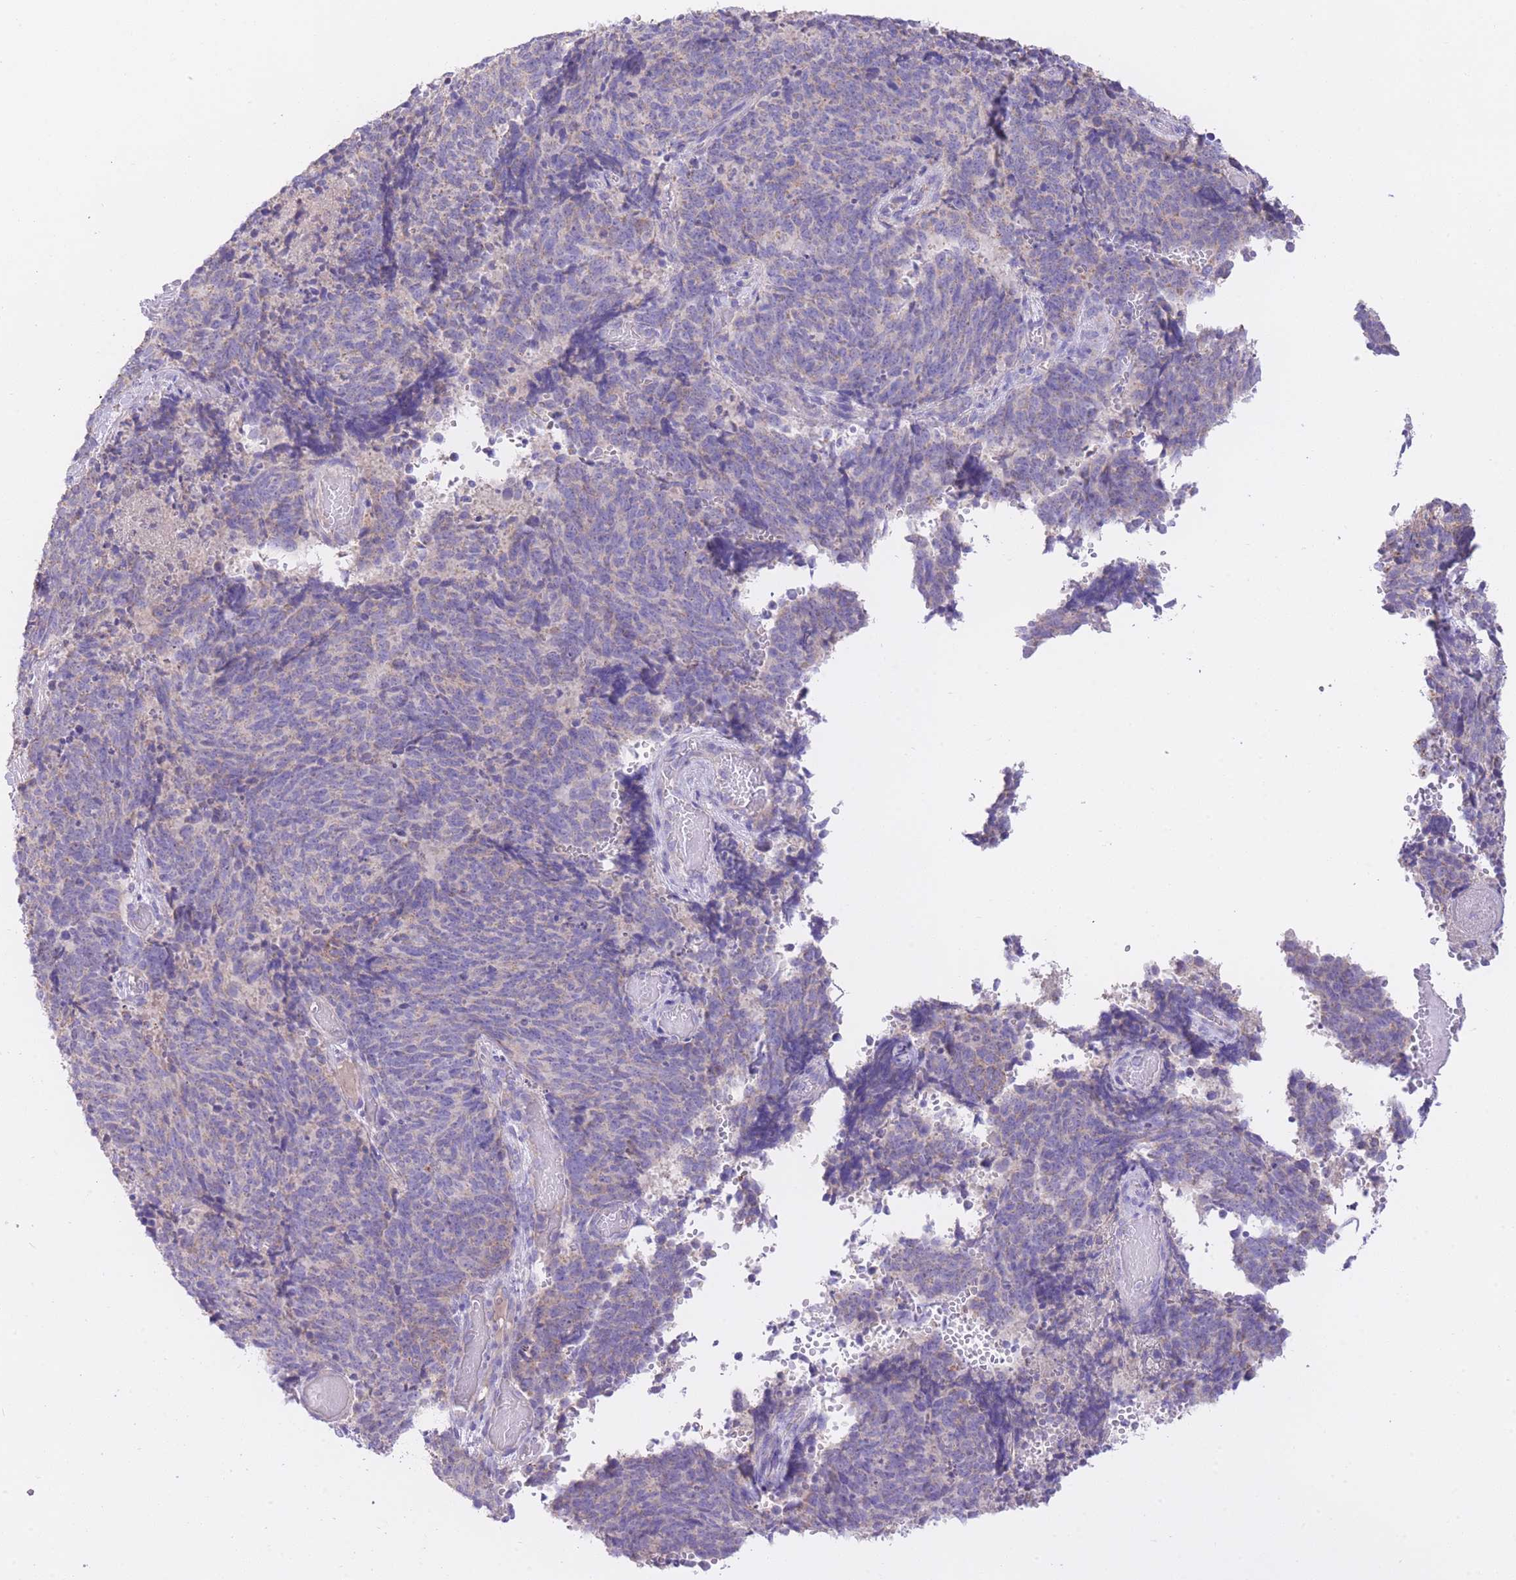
{"staining": {"intensity": "weak", "quantity": "<25%", "location": "cytoplasmic/membranous"}, "tissue": "cervical cancer", "cell_type": "Tumor cells", "image_type": "cancer", "snomed": [{"axis": "morphology", "description": "Squamous cell carcinoma, NOS"}, {"axis": "topography", "description": "Cervix"}], "caption": "Human cervical cancer (squamous cell carcinoma) stained for a protein using immunohistochemistry (IHC) reveals no positivity in tumor cells.", "gene": "PGM1", "patient": {"sex": "female", "age": 29}}